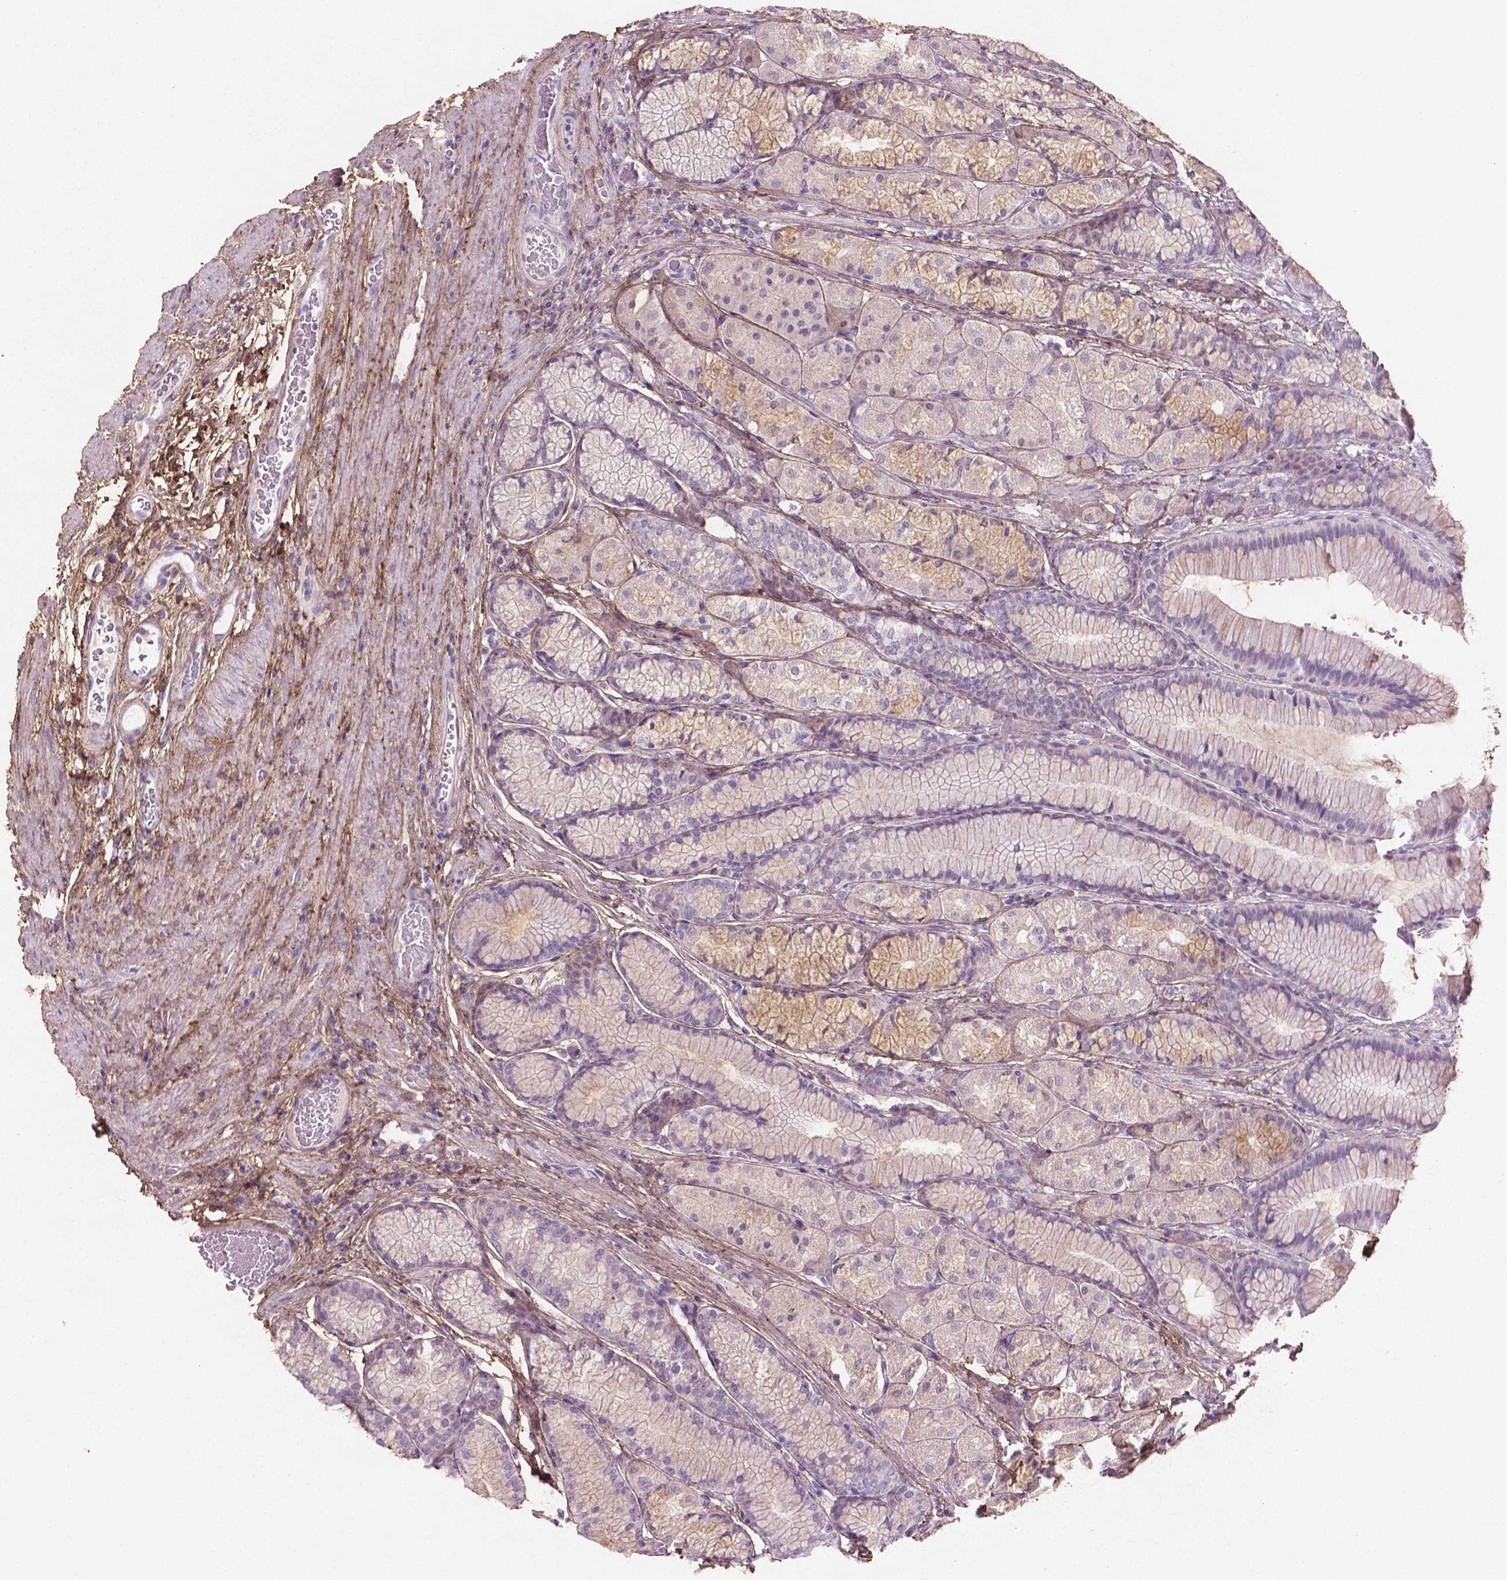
{"staining": {"intensity": "negative", "quantity": "none", "location": "none"}, "tissue": "stomach", "cell_type": "Glandular cells", "image_type": "normal", "snomed": [{"axis": "morphology", "description": "Normal tissue, NOS"}, {"axis": "morphology", "description": "Adenocarcinoma, NOS"}, {"axis": "morphology", "description": "Adenocarcinoma, High grade"}, {"axis": "topography", "description": "Stomach, upper"}, {"axis": "topography", "description": "Stomach"}], "caption": "This is an immunohistochemistry image of benign stomach. There is no positivity in glandular cells.", "gene": "DLG2", "patient": {"sex": "female", "age": 65}}